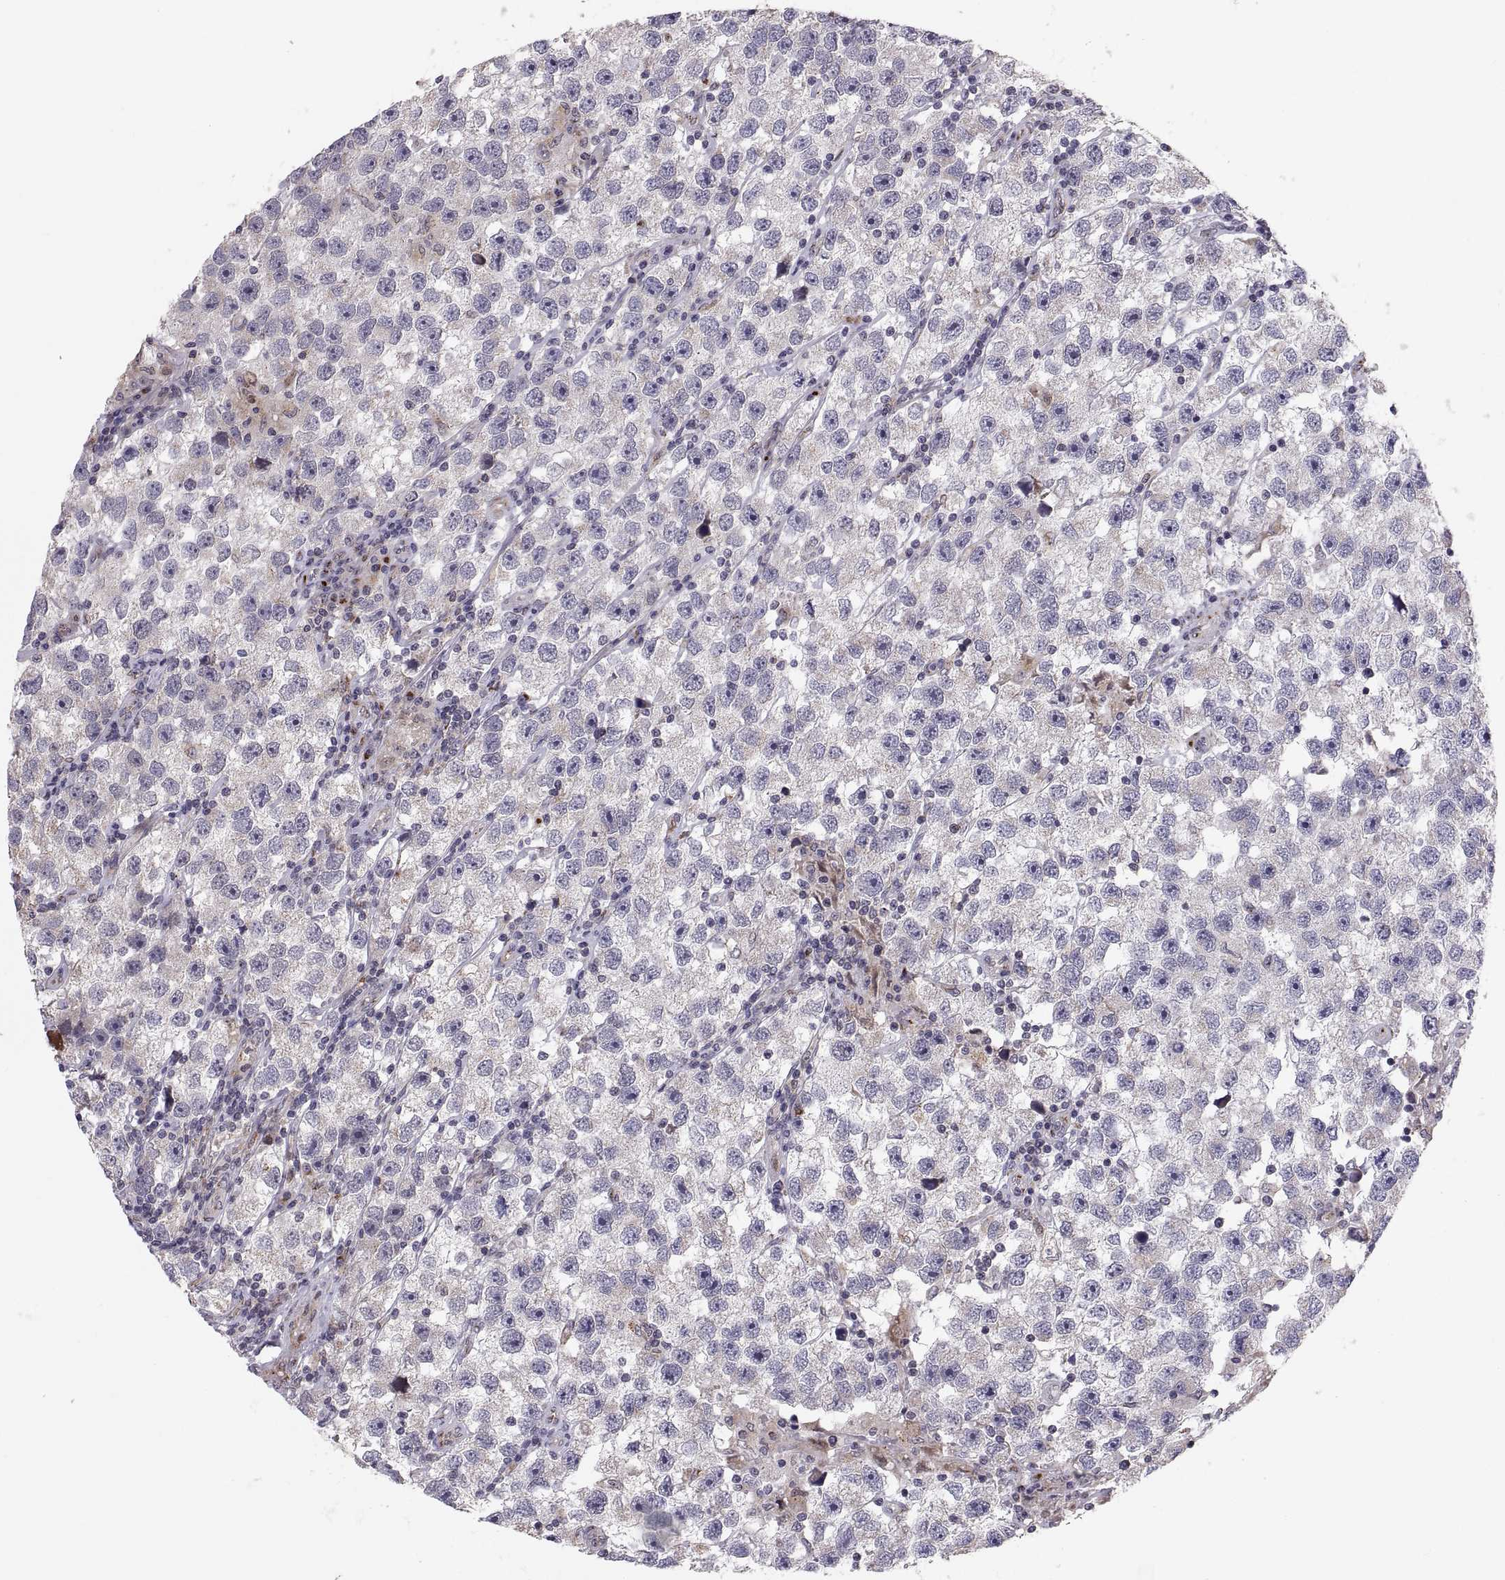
{"staining": {"intensity": "negative", "quantity": "none", "location": "none"}, "tissue": "testis cancer", "cell_type": "Tumor cells", "image_type": "cancer", "snomed": [{"axis": "morphology", "description": "Seminoma, NOS"}, {"axis": "topography", "description": "Testis"}], "caption": "The immunohistochemistry histopathology image has no significant positivity in tumor cells of testis cancer (seminoma) tissue.", "gene": "TESC", "patient": {"sex": "male", "age": 26}}